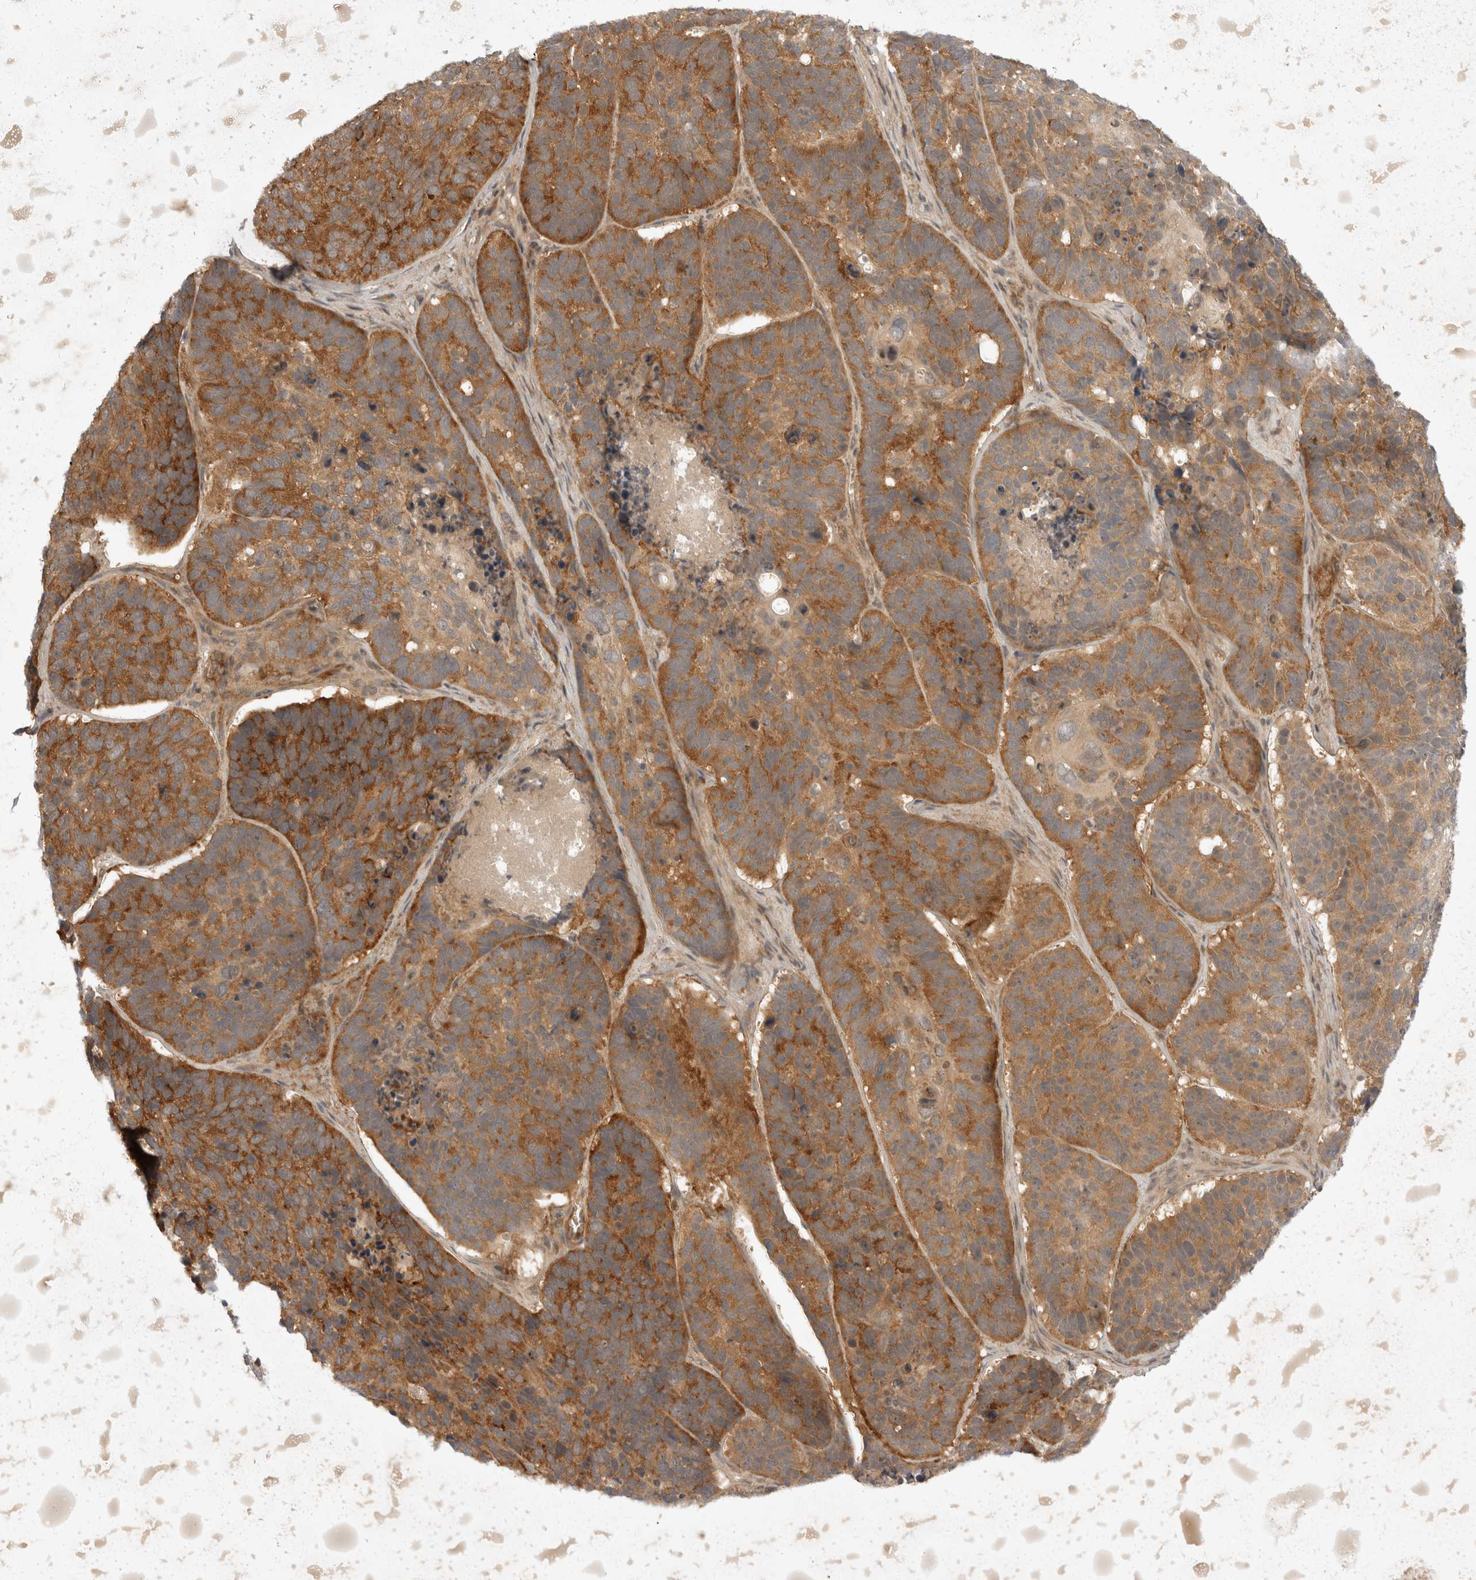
{"staining": {"intensity": "strong", "quantity": "25%-75%", "location": "cytoplasmic/membranous"}, "tissue": "skin cancer", "cell_type": "Tumor cells", "image_type": "cancer", "snomed": [{"axis": "morphology", "description": "Basal cell carcinoma"}, {"axis": "topography", "description": "Skin"}], "caption": "Strong cytoplasmic/membranous staining for a protein is appreciated in approximately 25%-75% of tumor cells of skin cancer using immunohistochemistry.", "gene": "EIF4G3", "patient": {"sex": "male", "age": 62}}